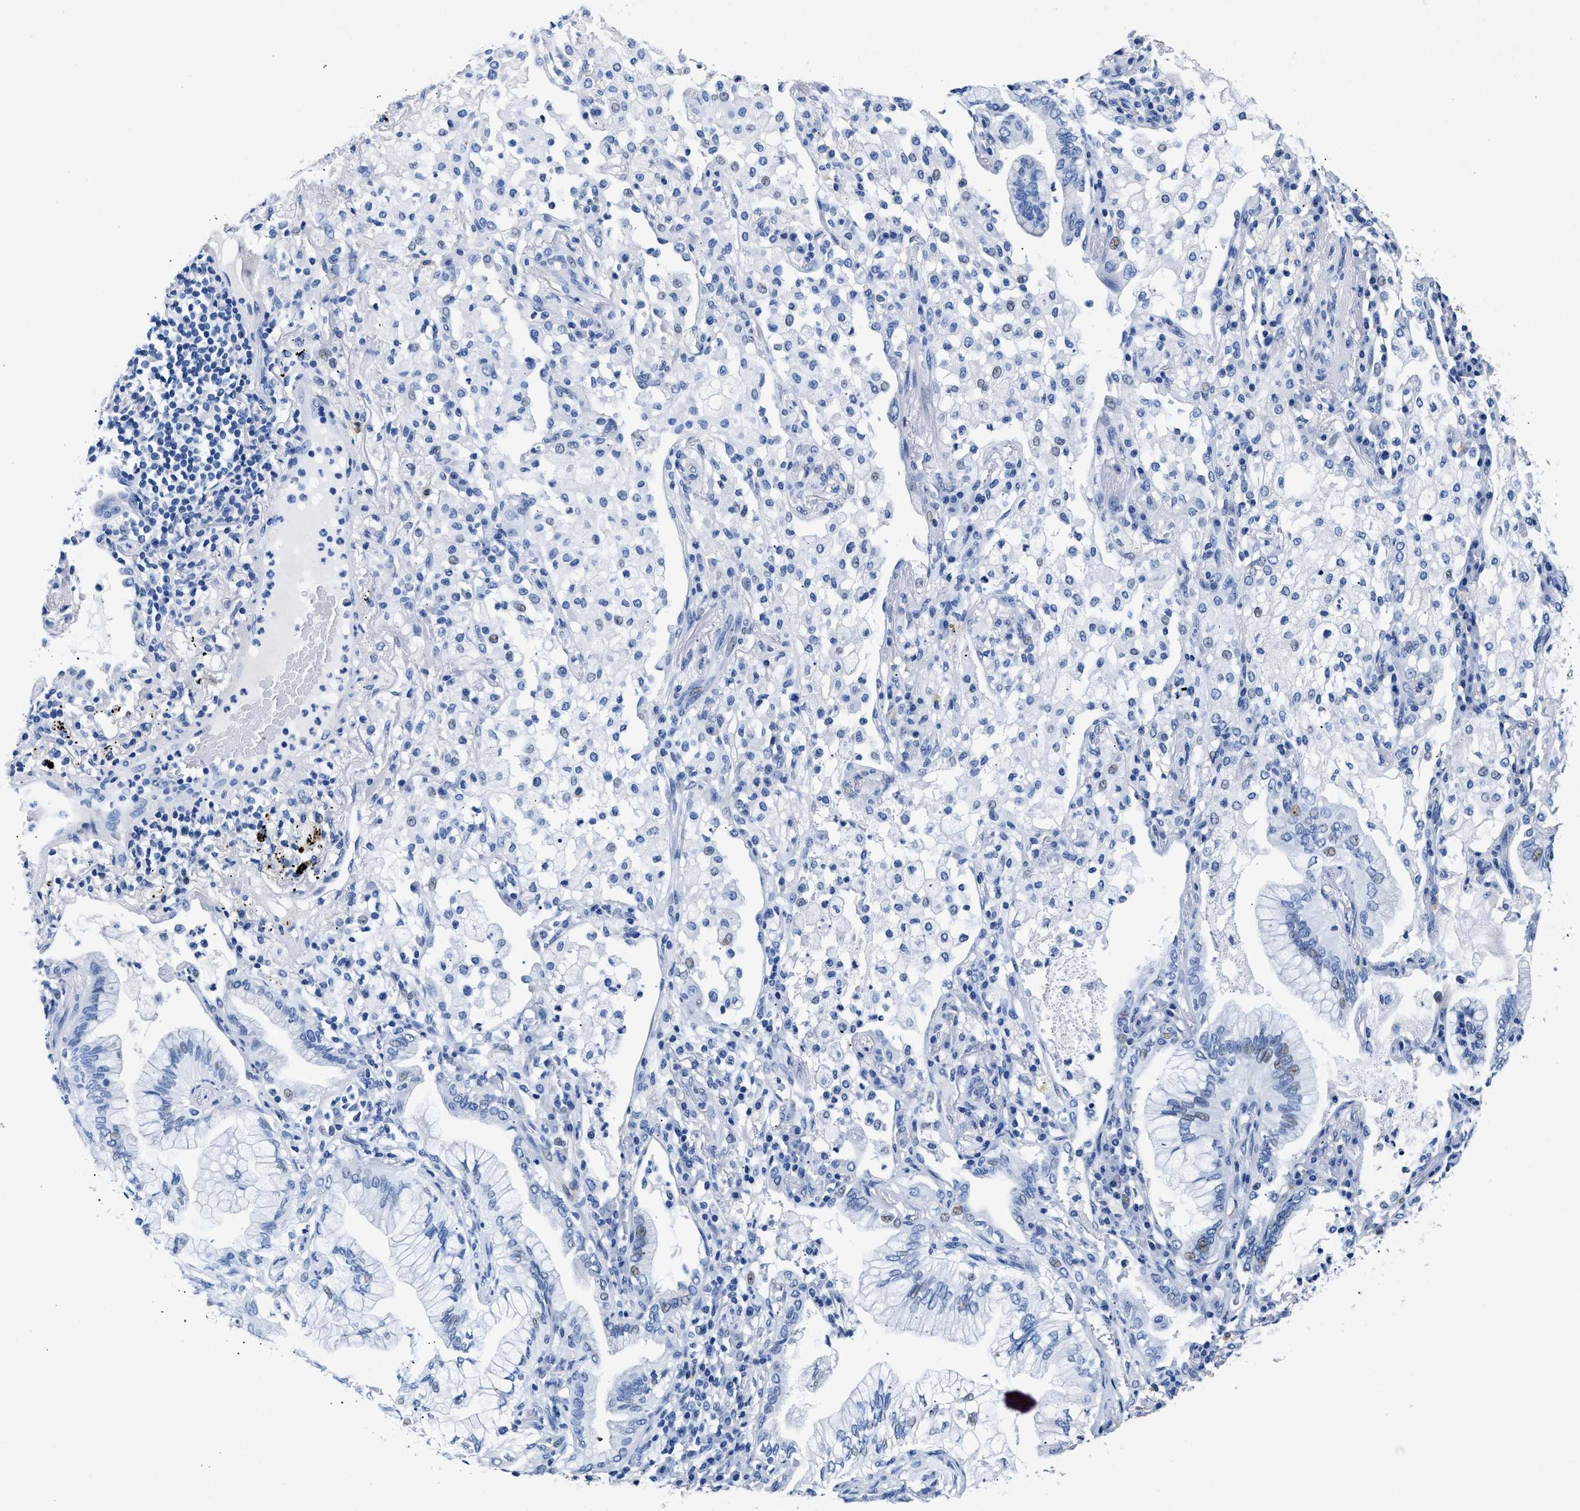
{"staining": {"intensity": "weak", "quantity": "<25%", "location": "nuclear"}, "tissue": "lung cancer", "cell_type": "Tumor cells", "image_type": "cancer", "snomed": [{"axis": "morphology", "description": "Adenocarcinoma, NOS"}, {"axis": "topography", "description": "Lung"}], "caption": "Micrograph shows no significant protein staining in tumor cells of adenocarcinoma (lung).", "gene": "MAP6", "patient": {"sex": "female", "age": 70}}